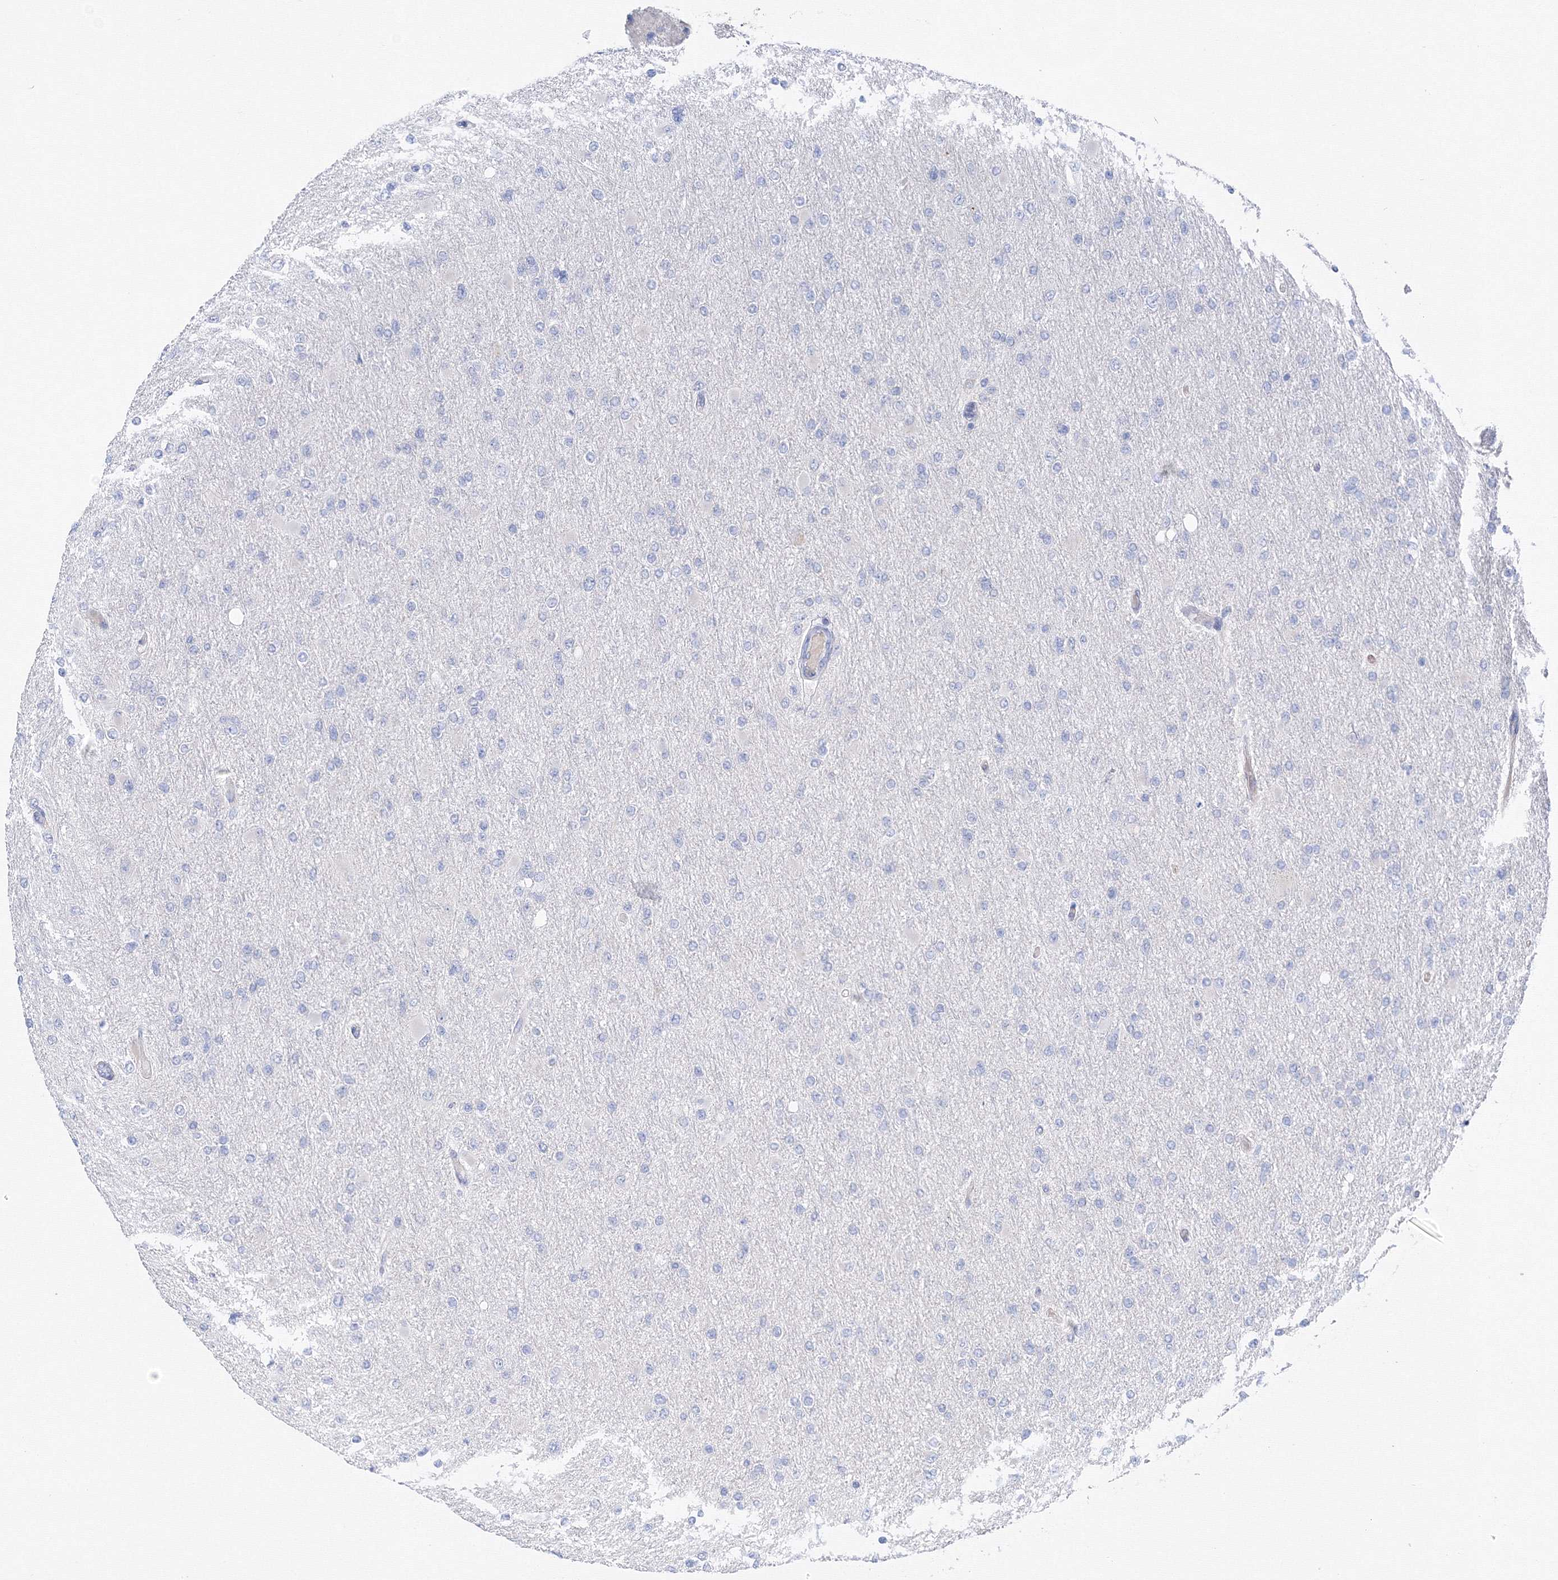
{"staining": {"intensity": "negative", "quantity": "none", "location": "none"}, "tissue": "glioma", "cell_type": "Tumor cells", "image_type": "cancer", "snomed": [{"axis": "morphology", "description": "Glioma, malignant, High grade"}, {"axis": "topography", "description": "Cerebral cortex"}], "caption": "Human malignant high-grade glioma stained for a protein using IHC reveals no expression in tumor cells.", "gene": "TAMM41", "patient": {"sex": "female", "age": 36}}